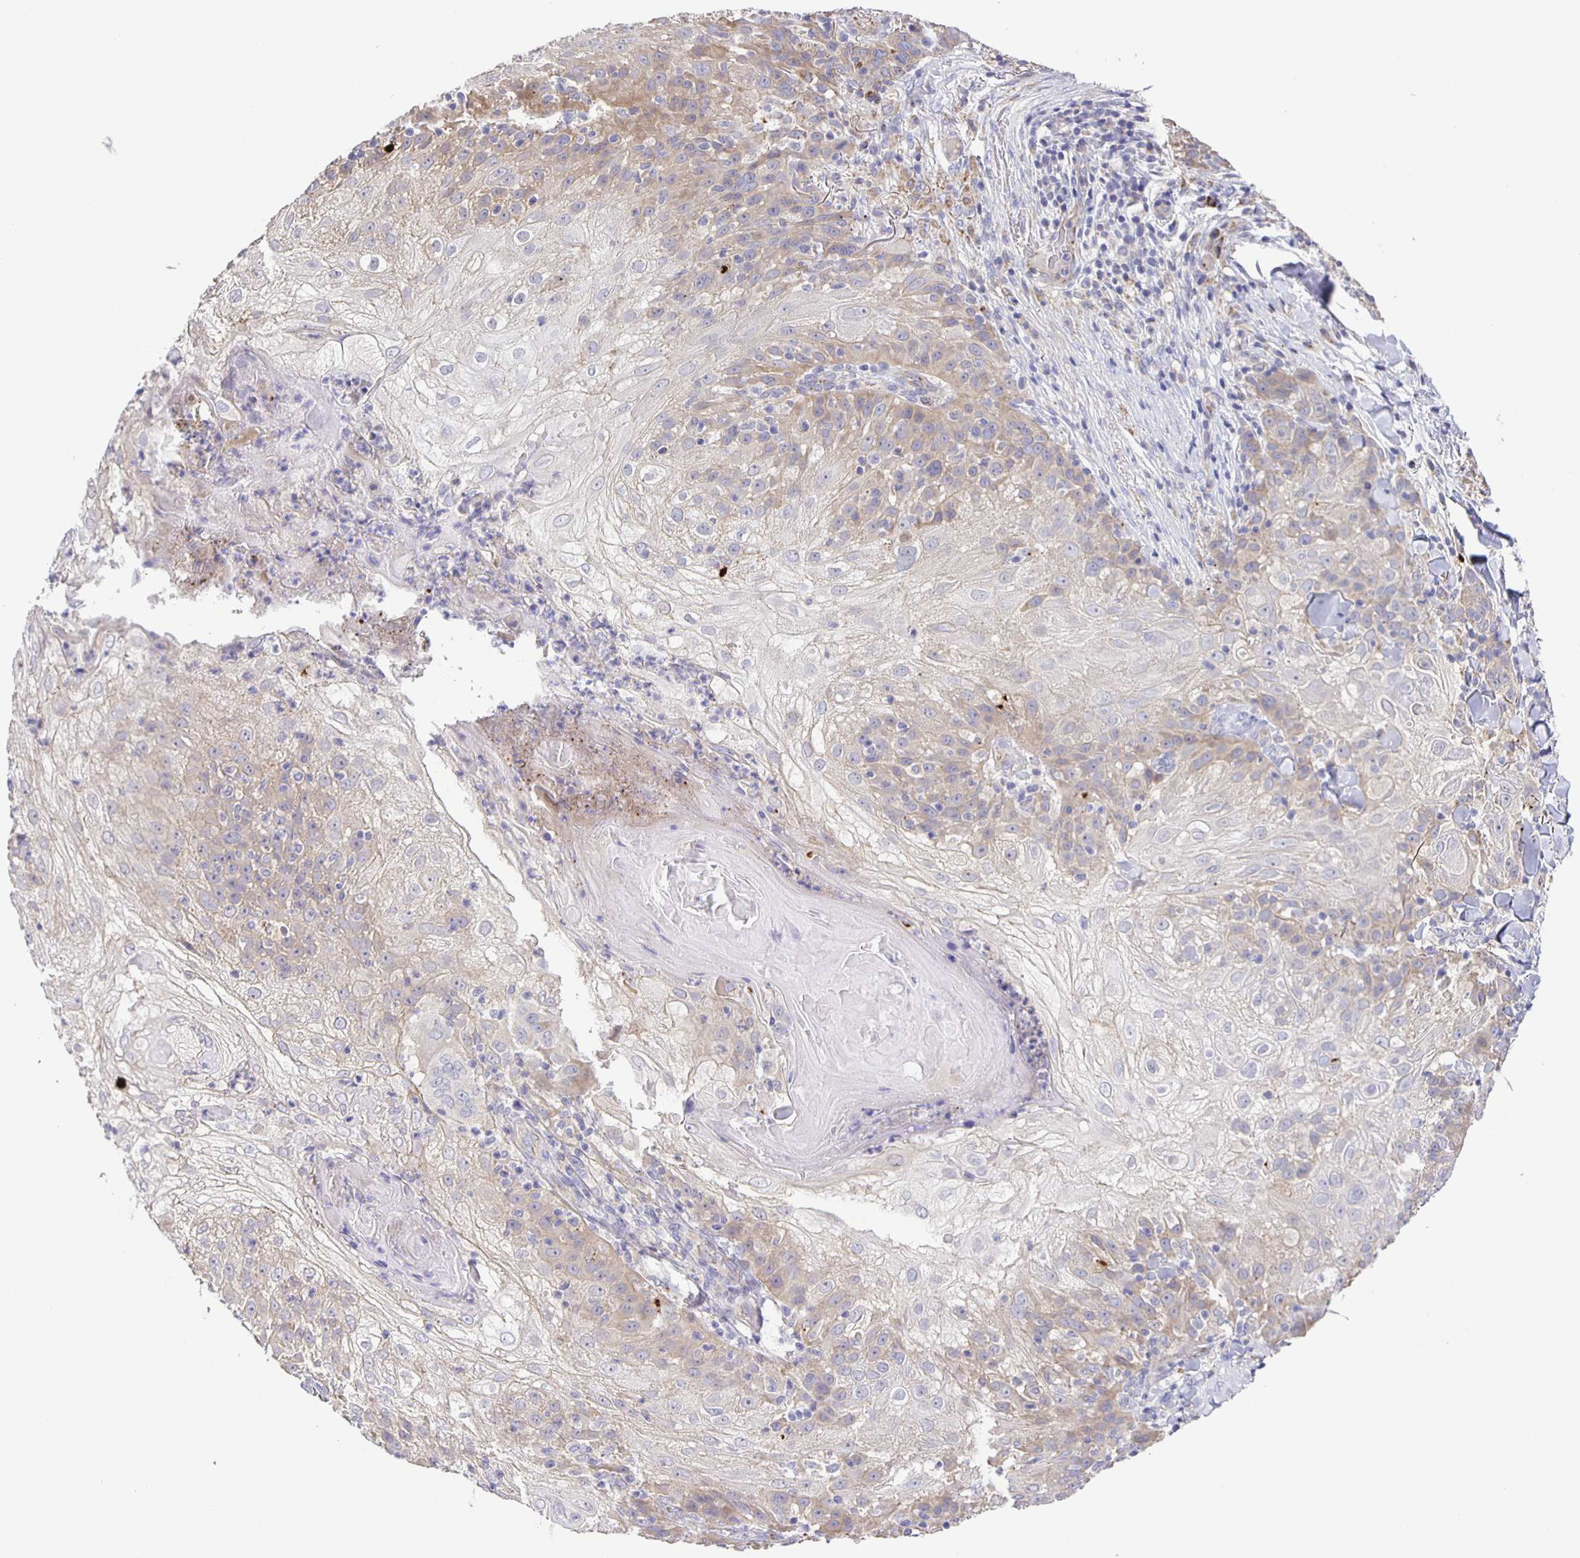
{"staining": {"intensity": "weak", "quantity": "25%-75%", "location": "cytoplasmic/membranous"}, "tissue": "skin cancer", "cell_type": "Tumor cells", "image_type": "cancer", "snomed": [{"axis": "morphology", "description": "Normal tissue, NOS"}, {"axis": "morphology", "description": "Squamous cell carcinoma, NOS"}, {"axis": "topography", "description": "Skin"}], "caption": "About 25%-75% of tumor cells in squamous cell carcinoma (skin) display weak cytoplasmic/membranous protein expression as visualized by brown immunohistochemical staining.", "gene": "JMJD4", "patient": {"sex": "female", "age": 83}}